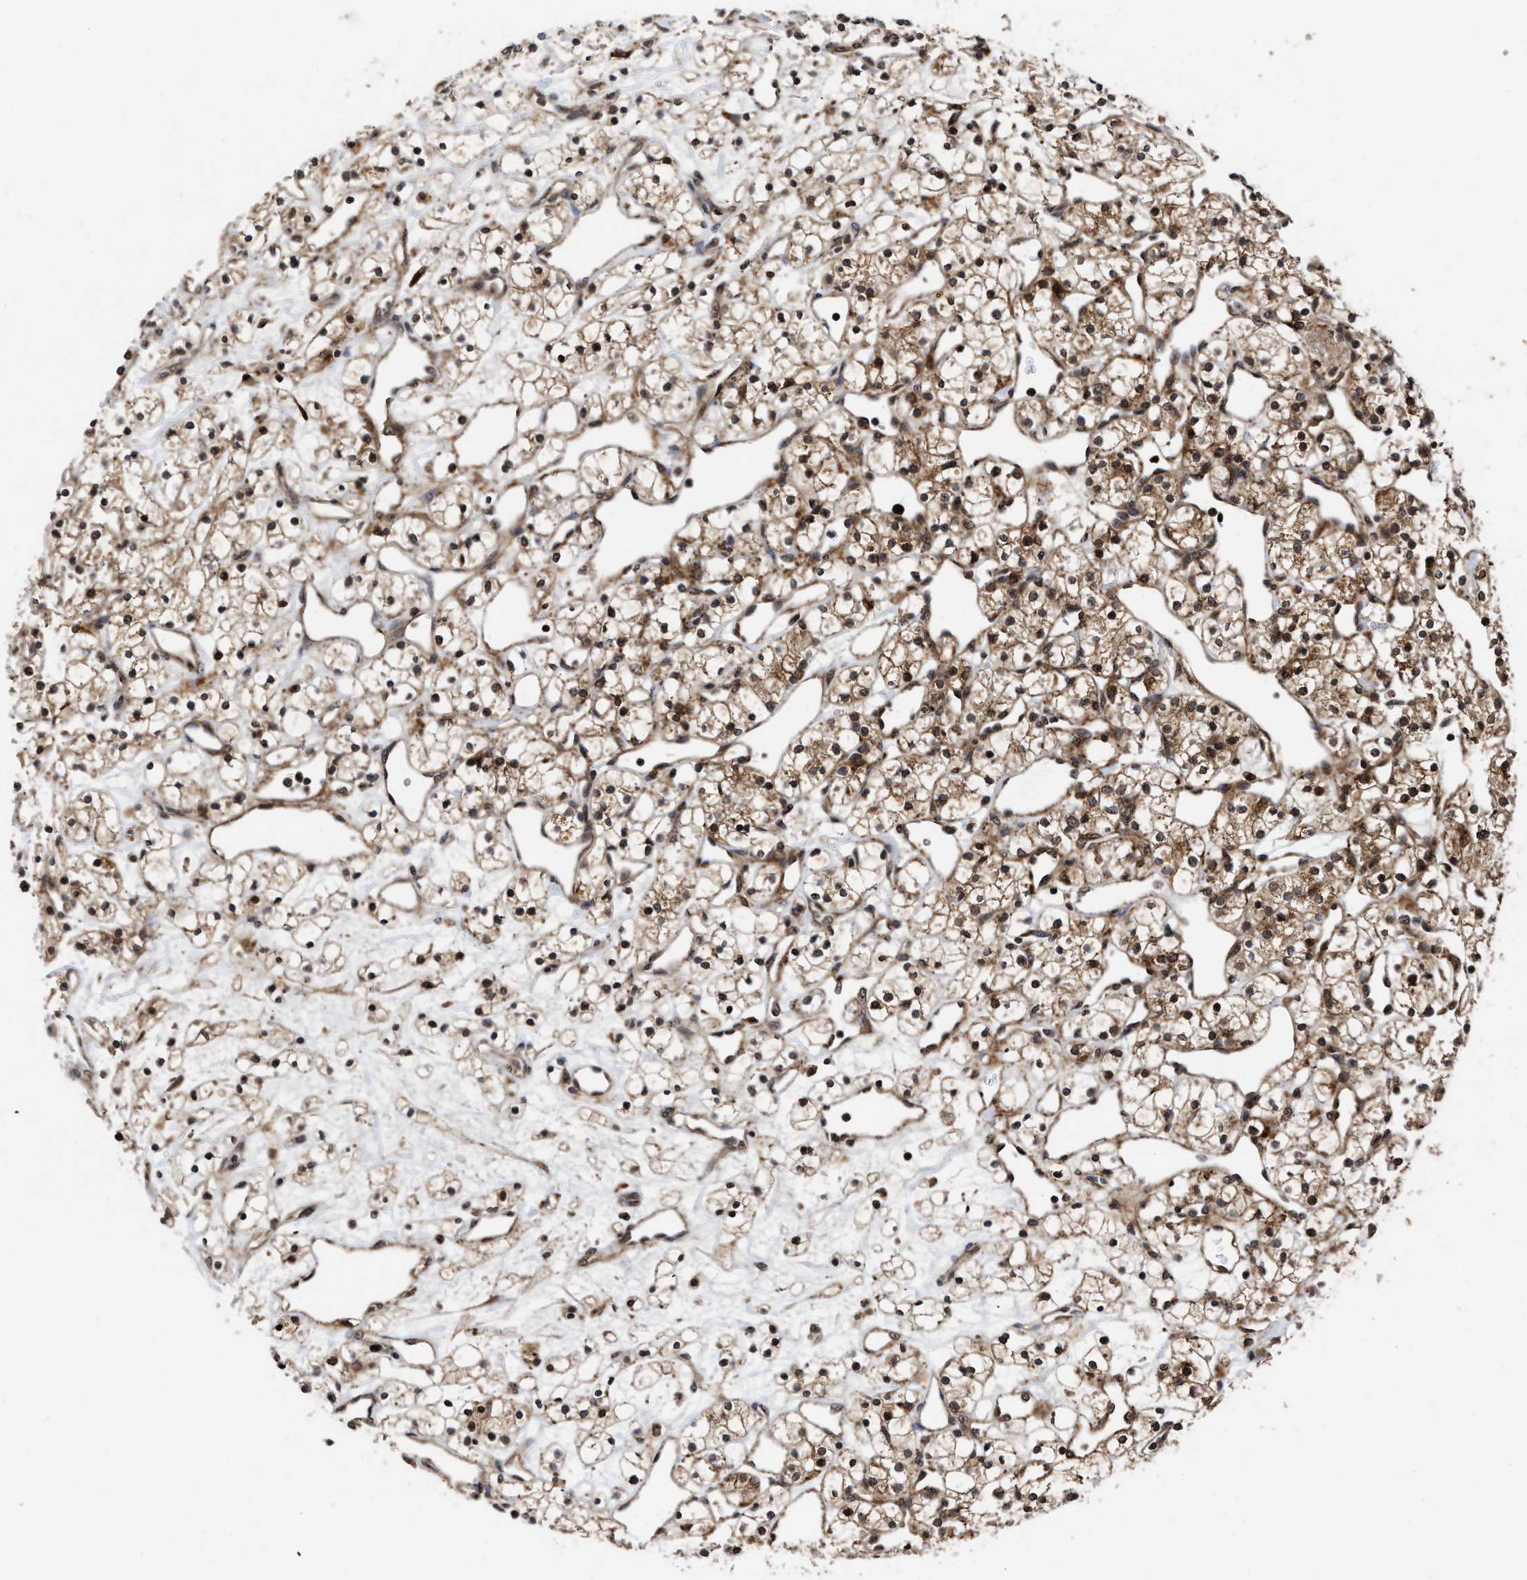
{"staining": {"intensity": "strong", "quantity": ">75%", "location": "cytoplasmic/membranous,nuclear"}, "tissue": "renal cancer", "cell_type": "Tumor cells", "image_type": "cancer", "snomed": [{"axis": "morphology", "description": "Adenocarcinoma, NOS"}, {"axis": "topography", "description": "Kidney"}], "caption": "This micrograph exhibits immunohistochemistry staining of renal cancer (adenocarcinoma), with high strong cytoplasmic/membranous and nuclear expression in approximately >75% of tumor cells.", "gene": "SEPTIN2", "patient": {"sex": "female", "age": 60}}